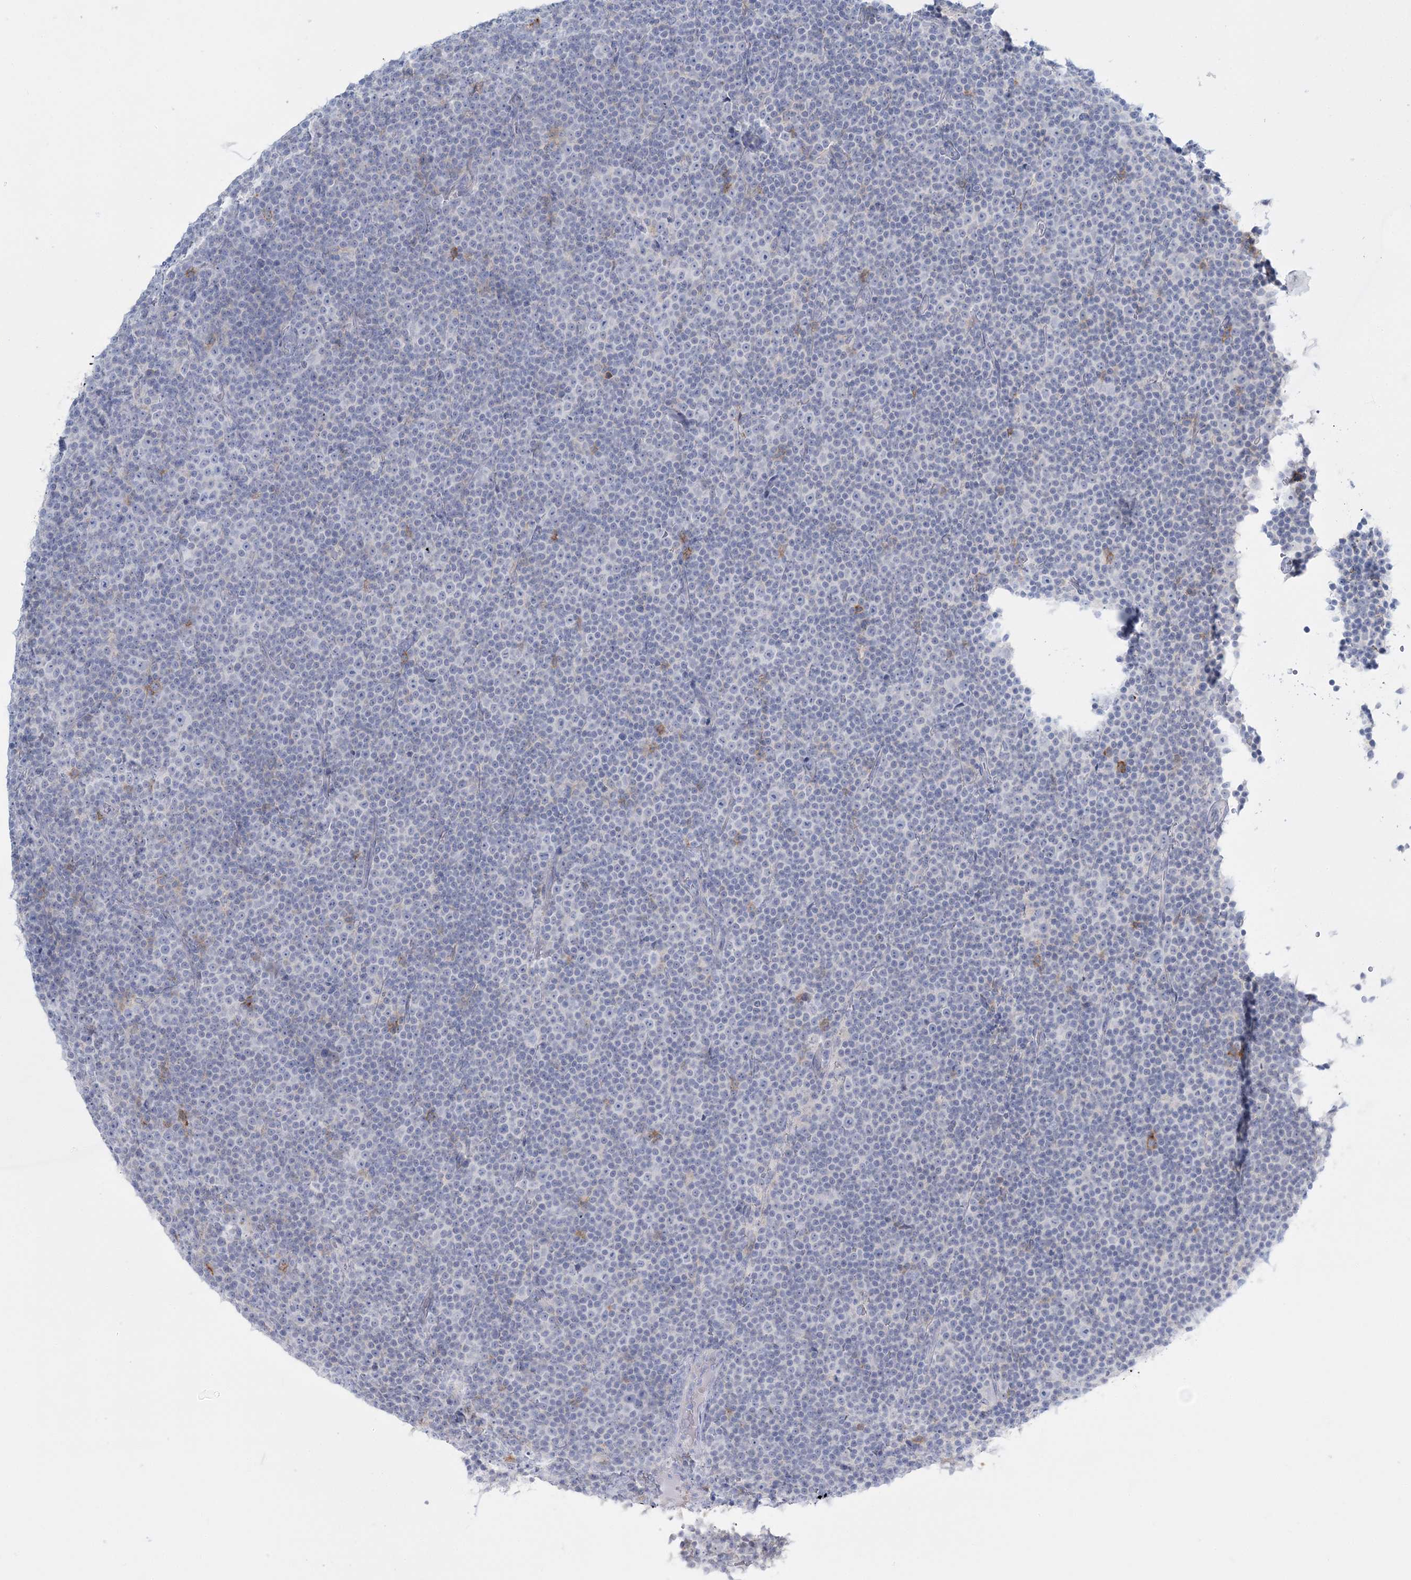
{"staining": {"intensity": "negative", "quantity": "none", "location": "none"}, "tissue": "lymphoma", "cell_type": "Tumor cells", "image_type": "cancer", "snomed": [{"axis": "morphology", "description": "Malignant lymphoma, non-Hodgkin's type, Low grade"}, {"axis": "topography", "description": "Lymph node"}], "caption": "The immunohistochemistry (IHC) histopathology image has no significant positivity in tumor cells of malignant lymphoma, non-Hodgkin's type (low-grade) tissue.", "gene": "WDSUB1", "patient": {"sex": "female", "age": 67}}